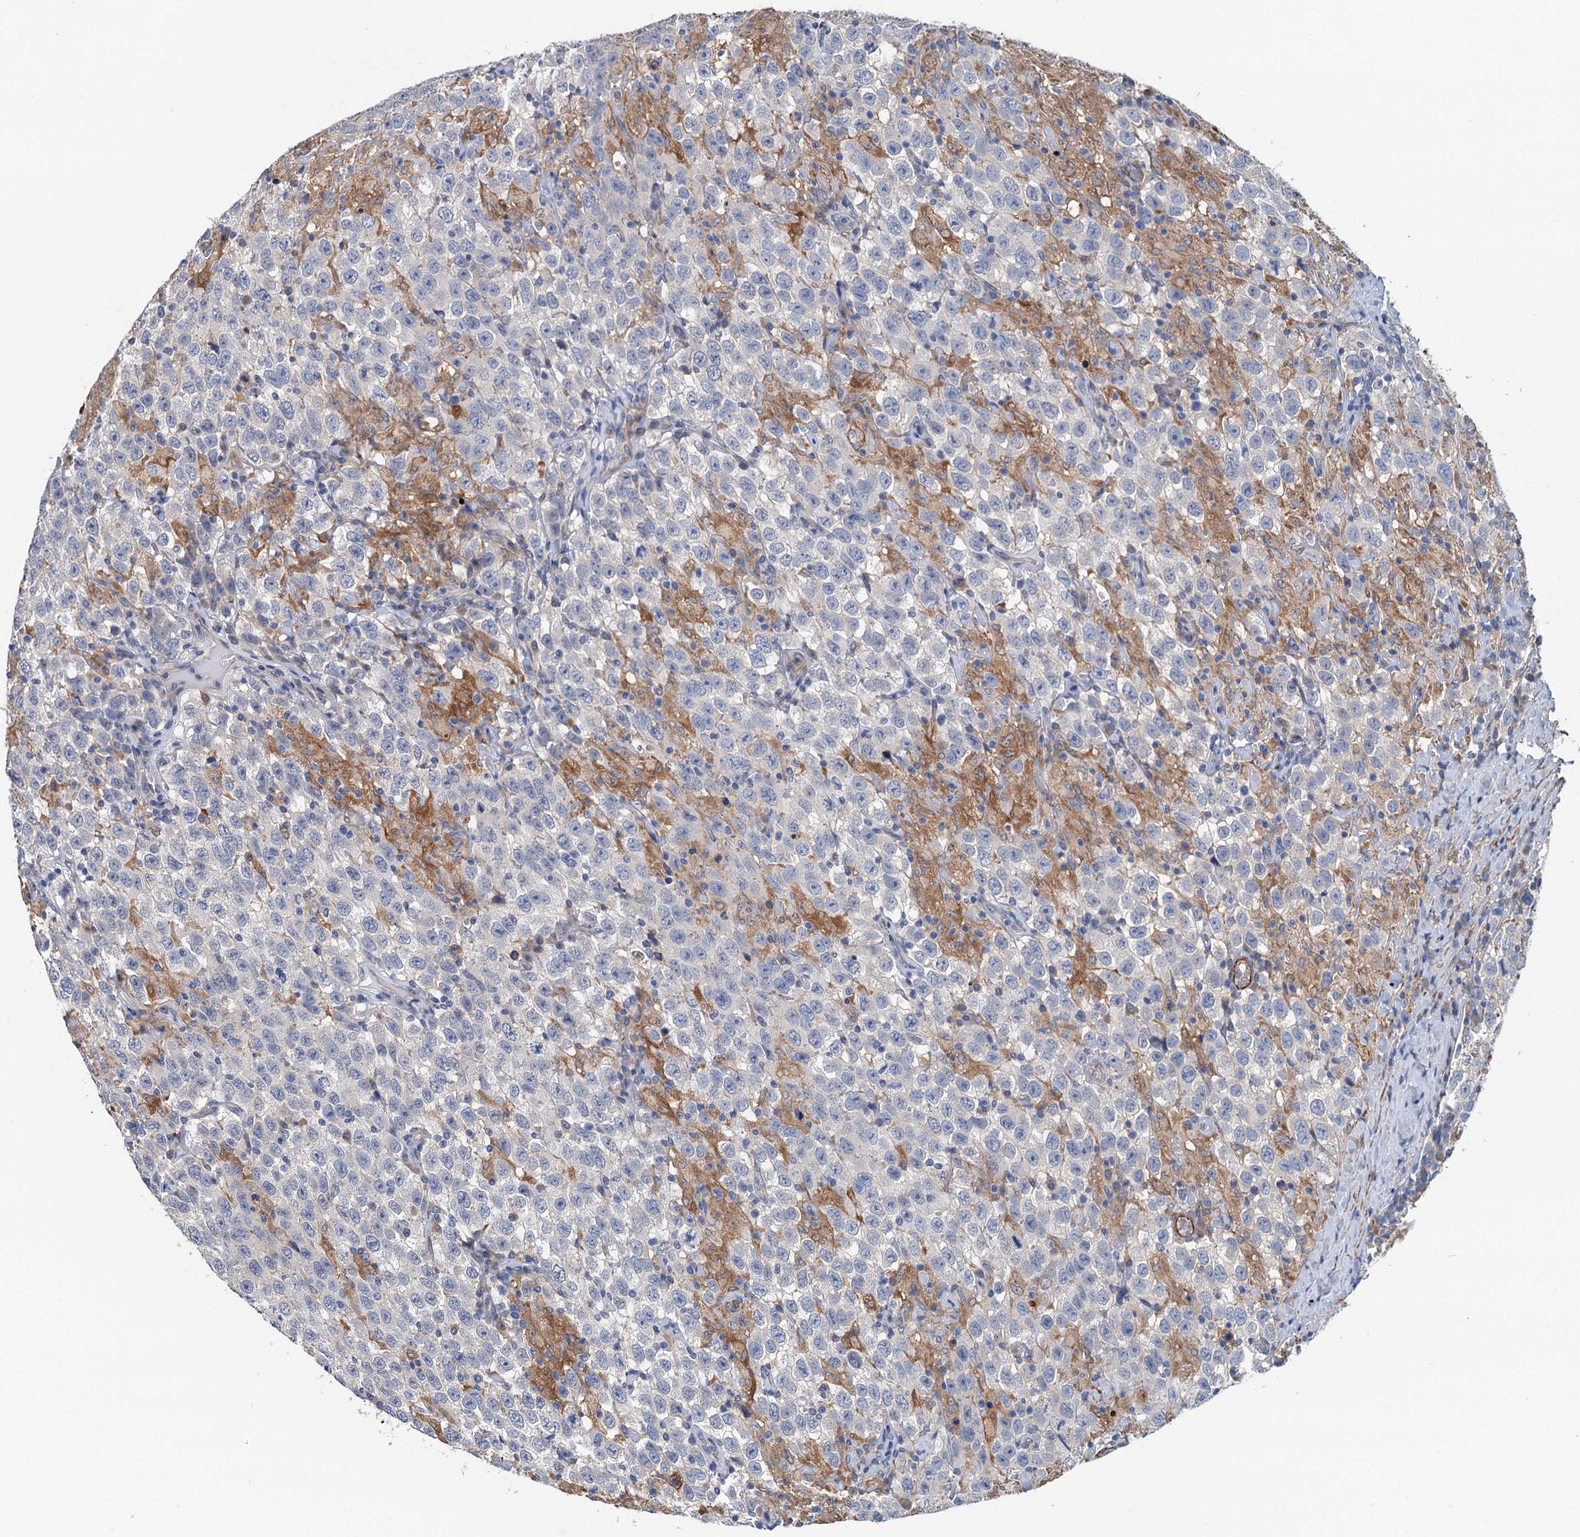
{"staining": {"intensity": "negative", "quantity": "none", "location": "none"}, "tissue": "testis cancer", "cell_type": "Tumor cells", "image_type": "cancer", "snomed": [{"axis": "morphology", "description": "Seminoma, NOS"}, {"axis": "topography", "description": "Testis"}], "caption": "Immunohistochemical staining of human seminoma (testis) reveals no significant staining in tumor cells.", "gene": "CSTPP1", "patient": {"sex": "male", "age": 41}}